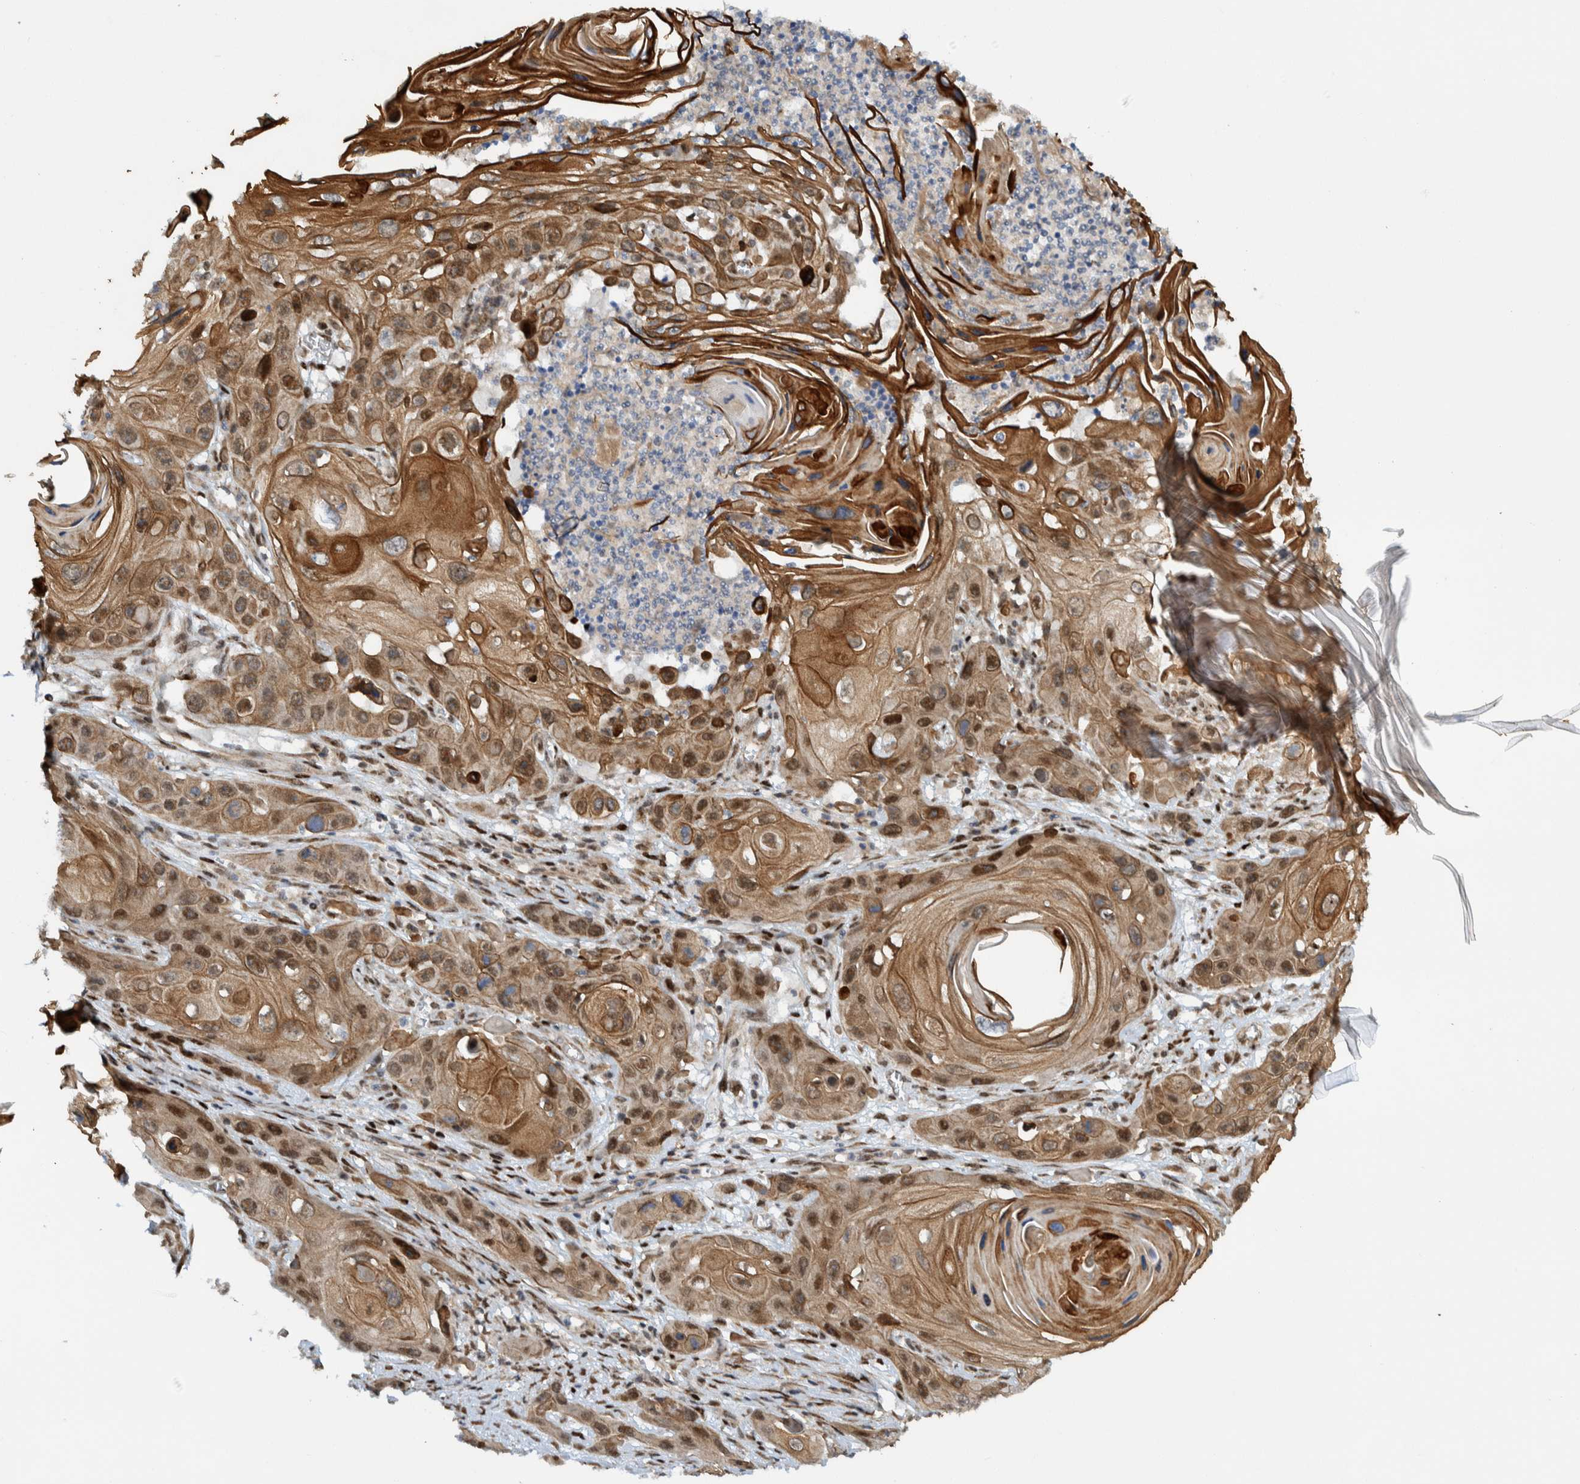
{"staining": {"intensity": "moderate", "quantity": ">75%", "location": "cytoplasmic/membranous,nuclear"}, "tissue": "skin cancer", "cell_type": "Tumor cells", "image_type": "cancer", "snomed": [{"axis": "morphology", "description": "Squamous cell carcinoma, NOS"}, {"axis": "topography", "description": "Skin"}], "caption": "The photomicrograph shows immunohistochemical staining of skin squamous cell carcinoma. There is moderate cytoplasmic/membranous and nuclear expression is appreciated in about >75% of tumor cells.", "gene": "CCDC57", "patient": {"sex": "male", "age": 55}}